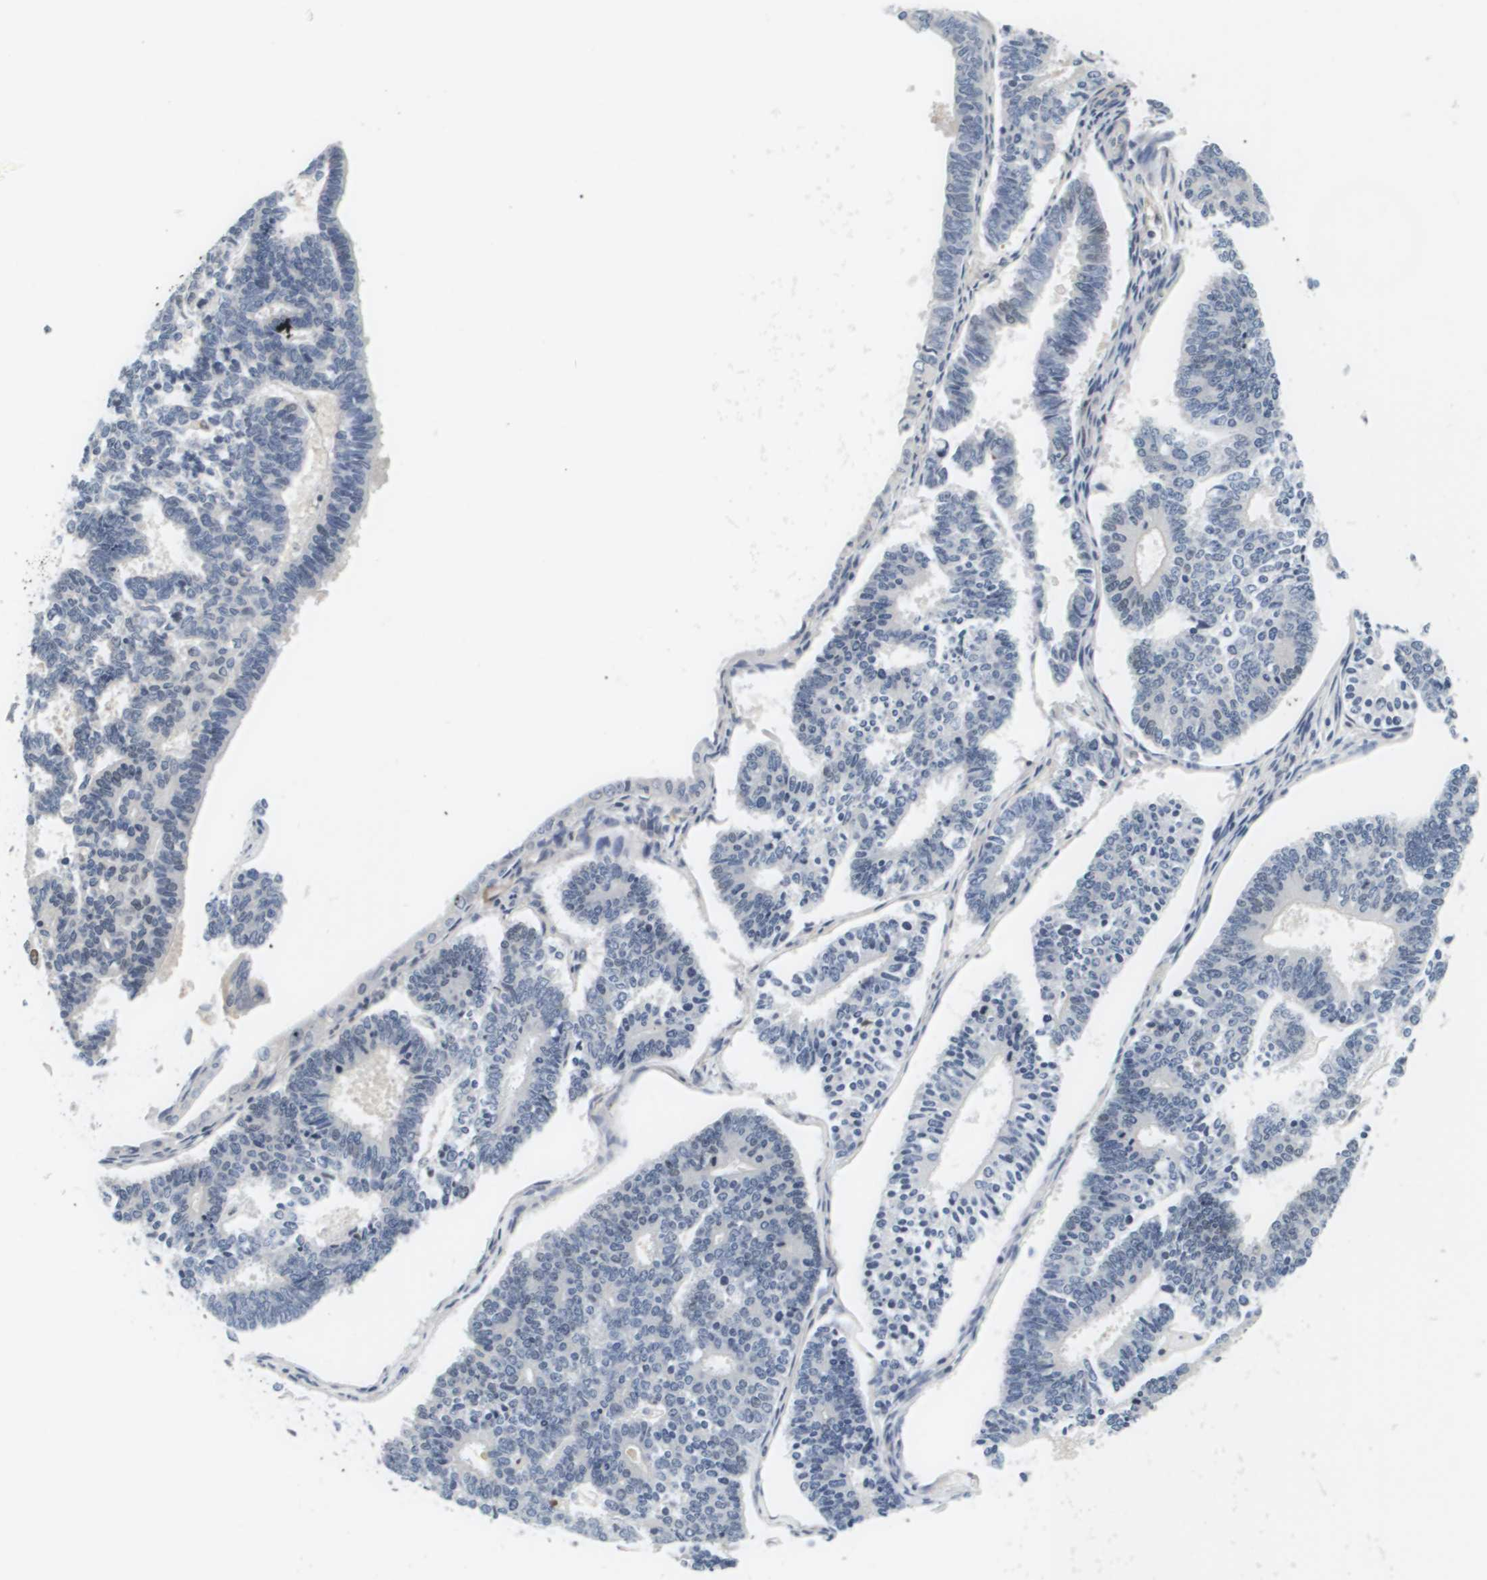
{"staining": {"intensity": "negative", "quantity": "none", "location": "none"}, "tissue": "endometrial cancer", "cell_type": "Tumor cells", "image_type": "cancer", "snomed": [{"axis": "morphology", "description": "Adenocarcinoma, NOS"}, {"axis": "topography", "description": "Endometrium"}], "caption": "Micrograph shows no significant protein staining in tumor cells of adenocarcinoma (endometrial). The staining was performed using DAB (3,3'-diaminobenzidine) to visualize the protein expression in brown, while the nuclei were stained in blue with hematoxylin (Magnification: 20x).", "gene": "KCNJ5", "patient": {"sex": "female", "age": 70}}